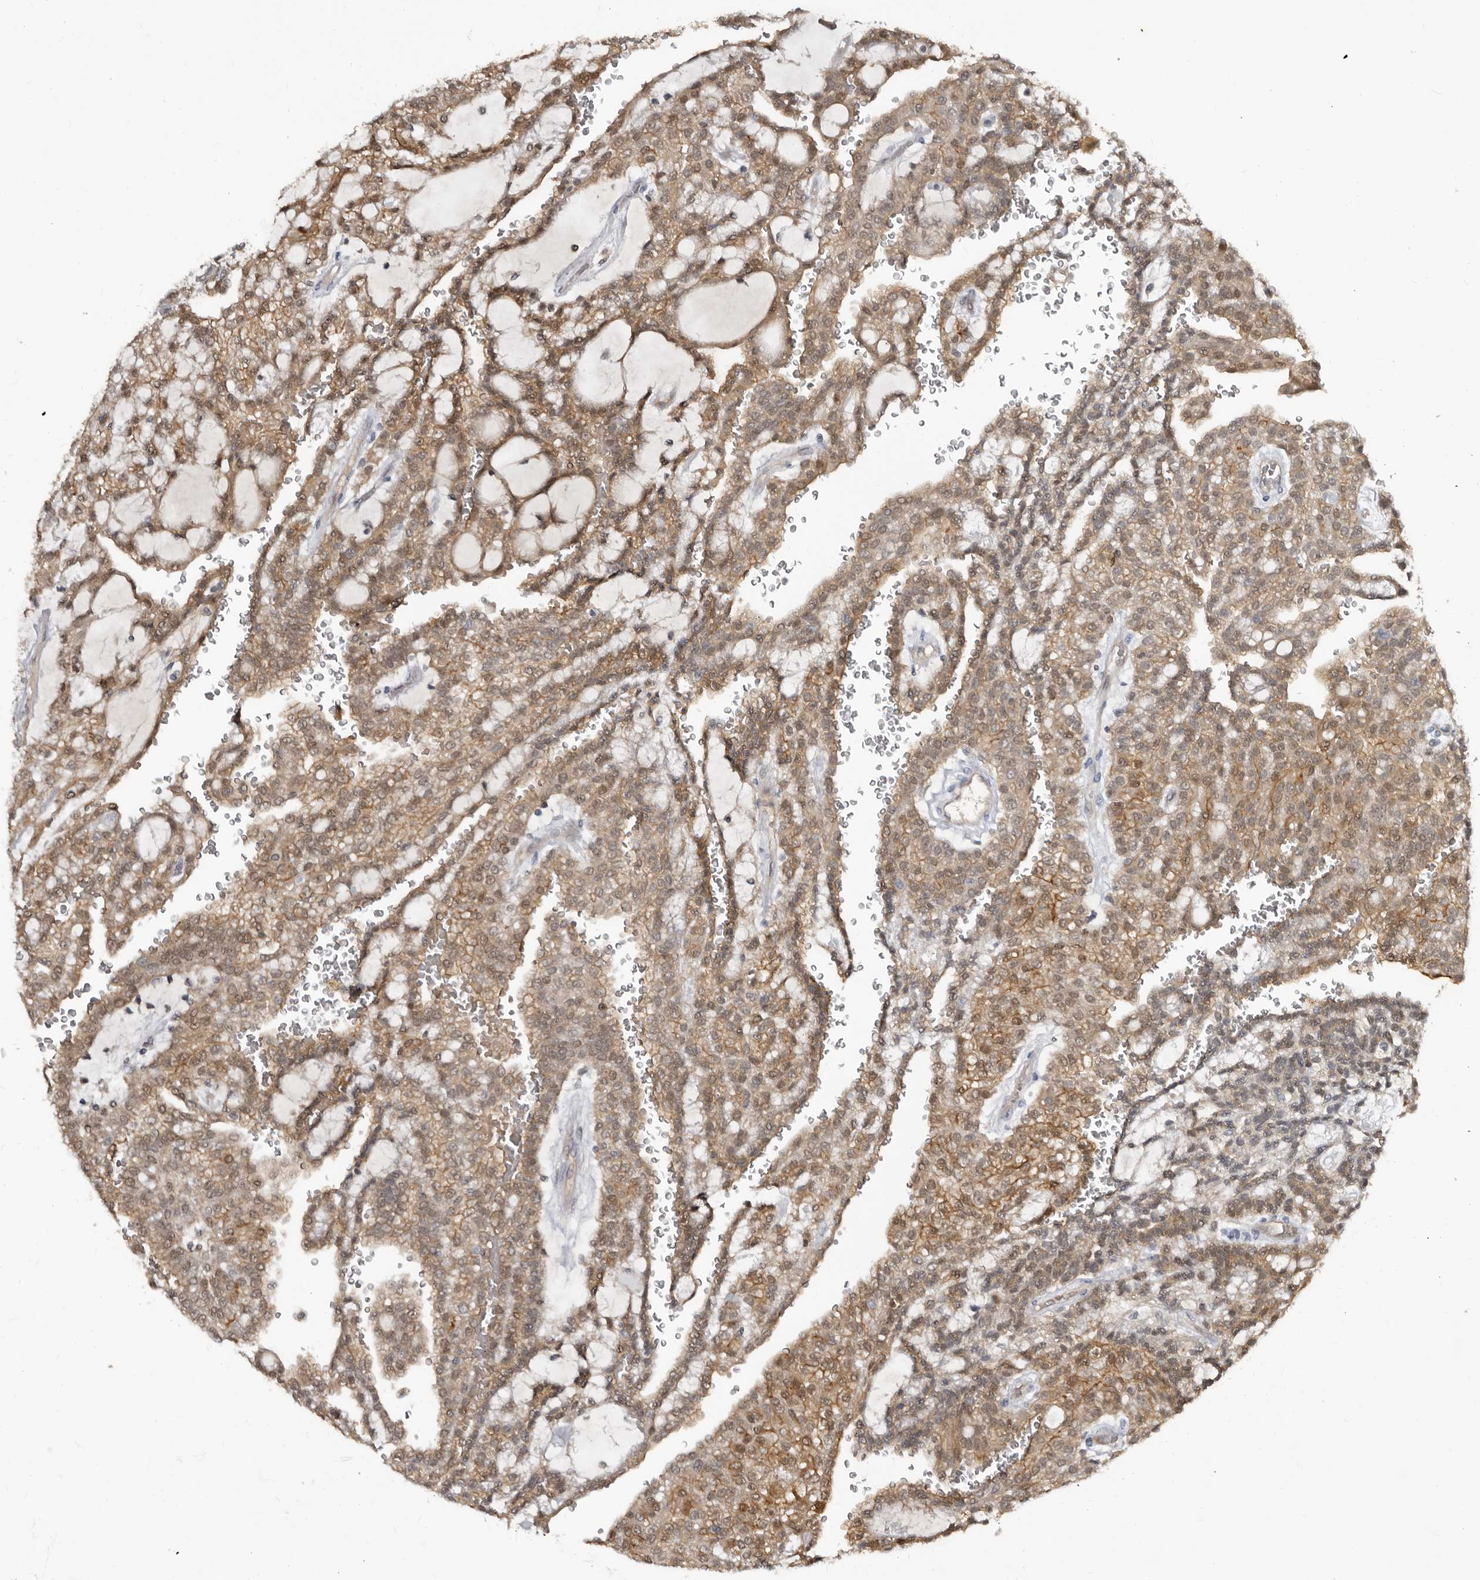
{"staining": {"intensity": "moderate", "quantity": ">75%", "location": "cytoplasmic/membranous,nuclear"}, "tissue": "renal cancer", "cell_type": "Tumor cells", "image_type": "cancer", "snomed": [{"axis": "morphology", "description": "Adenocarcinoma, NOS"}, {"axis": "topography", "description": "Kidney"}], "caption": "DAB immunohistochemical staining of human renal cancer displays moderate cytoplasmic/membranous and nuclear protein expression in about >75% of tumor cells.", "gene": "RBKS", "patient": {"sex": "male", "age": 63}}